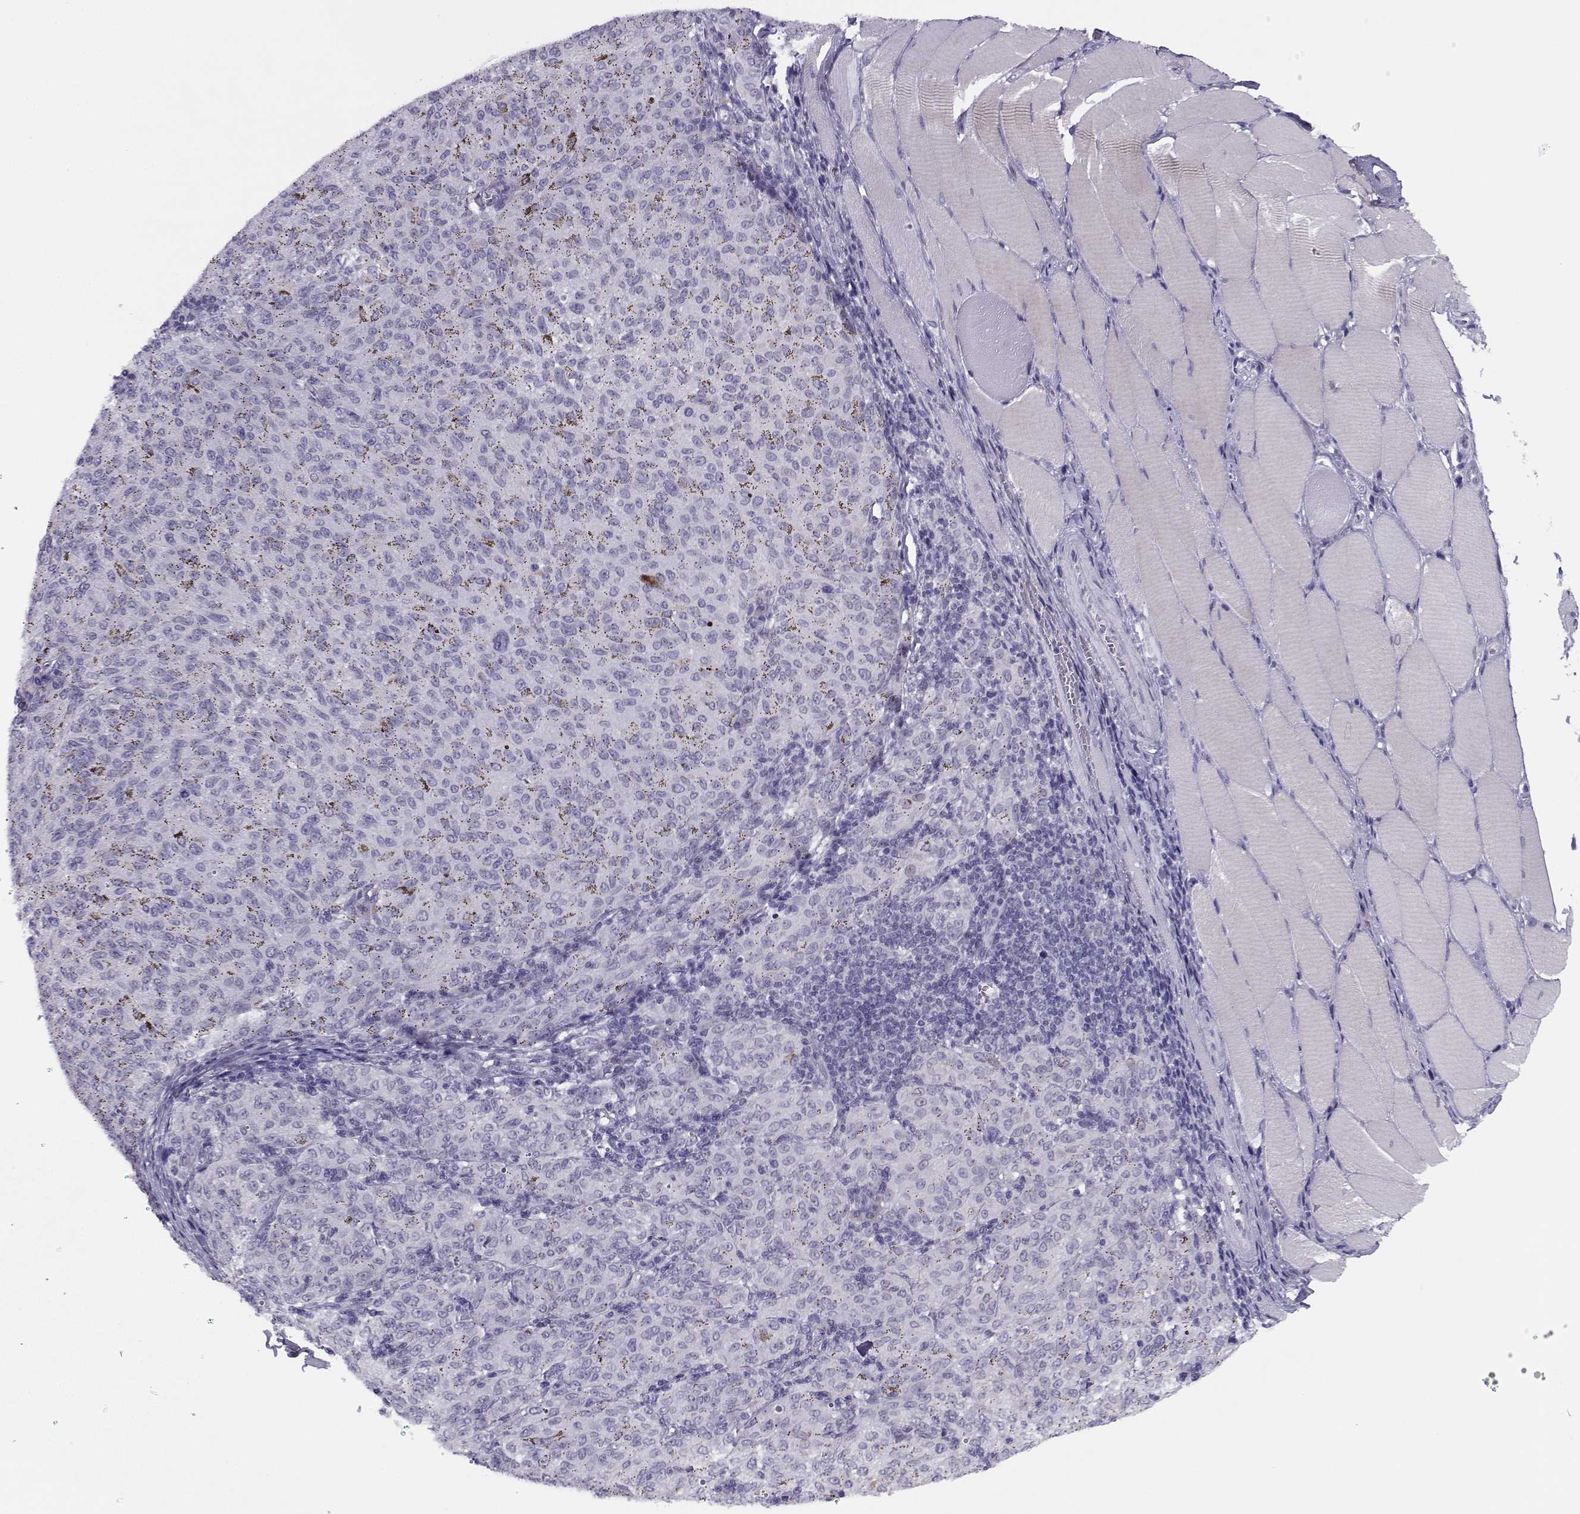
{"staining": {"intensity": "negative", "quantity": "none", "location": "none"}, "tissue": "melanoma", "cell_type": "Tumor cells", "image_type": "cancer", "snomed": [{"axis": "morphology", "description": "Malignant melanoma, NOS"}, {"axis": "topography", "description": "Skin"}], "caption": "This image is of malignant melanoma stained with immunohistochemistry (IHC) to label a protein in brown with the nuclei are counter-stained blue. There is no staining in tumor cells. (Immunohistochemistry (ihc), brightfield microscopy, high magnification).", "gene": "CFAP77", "patient": {"sex": "female", "age": 72}}